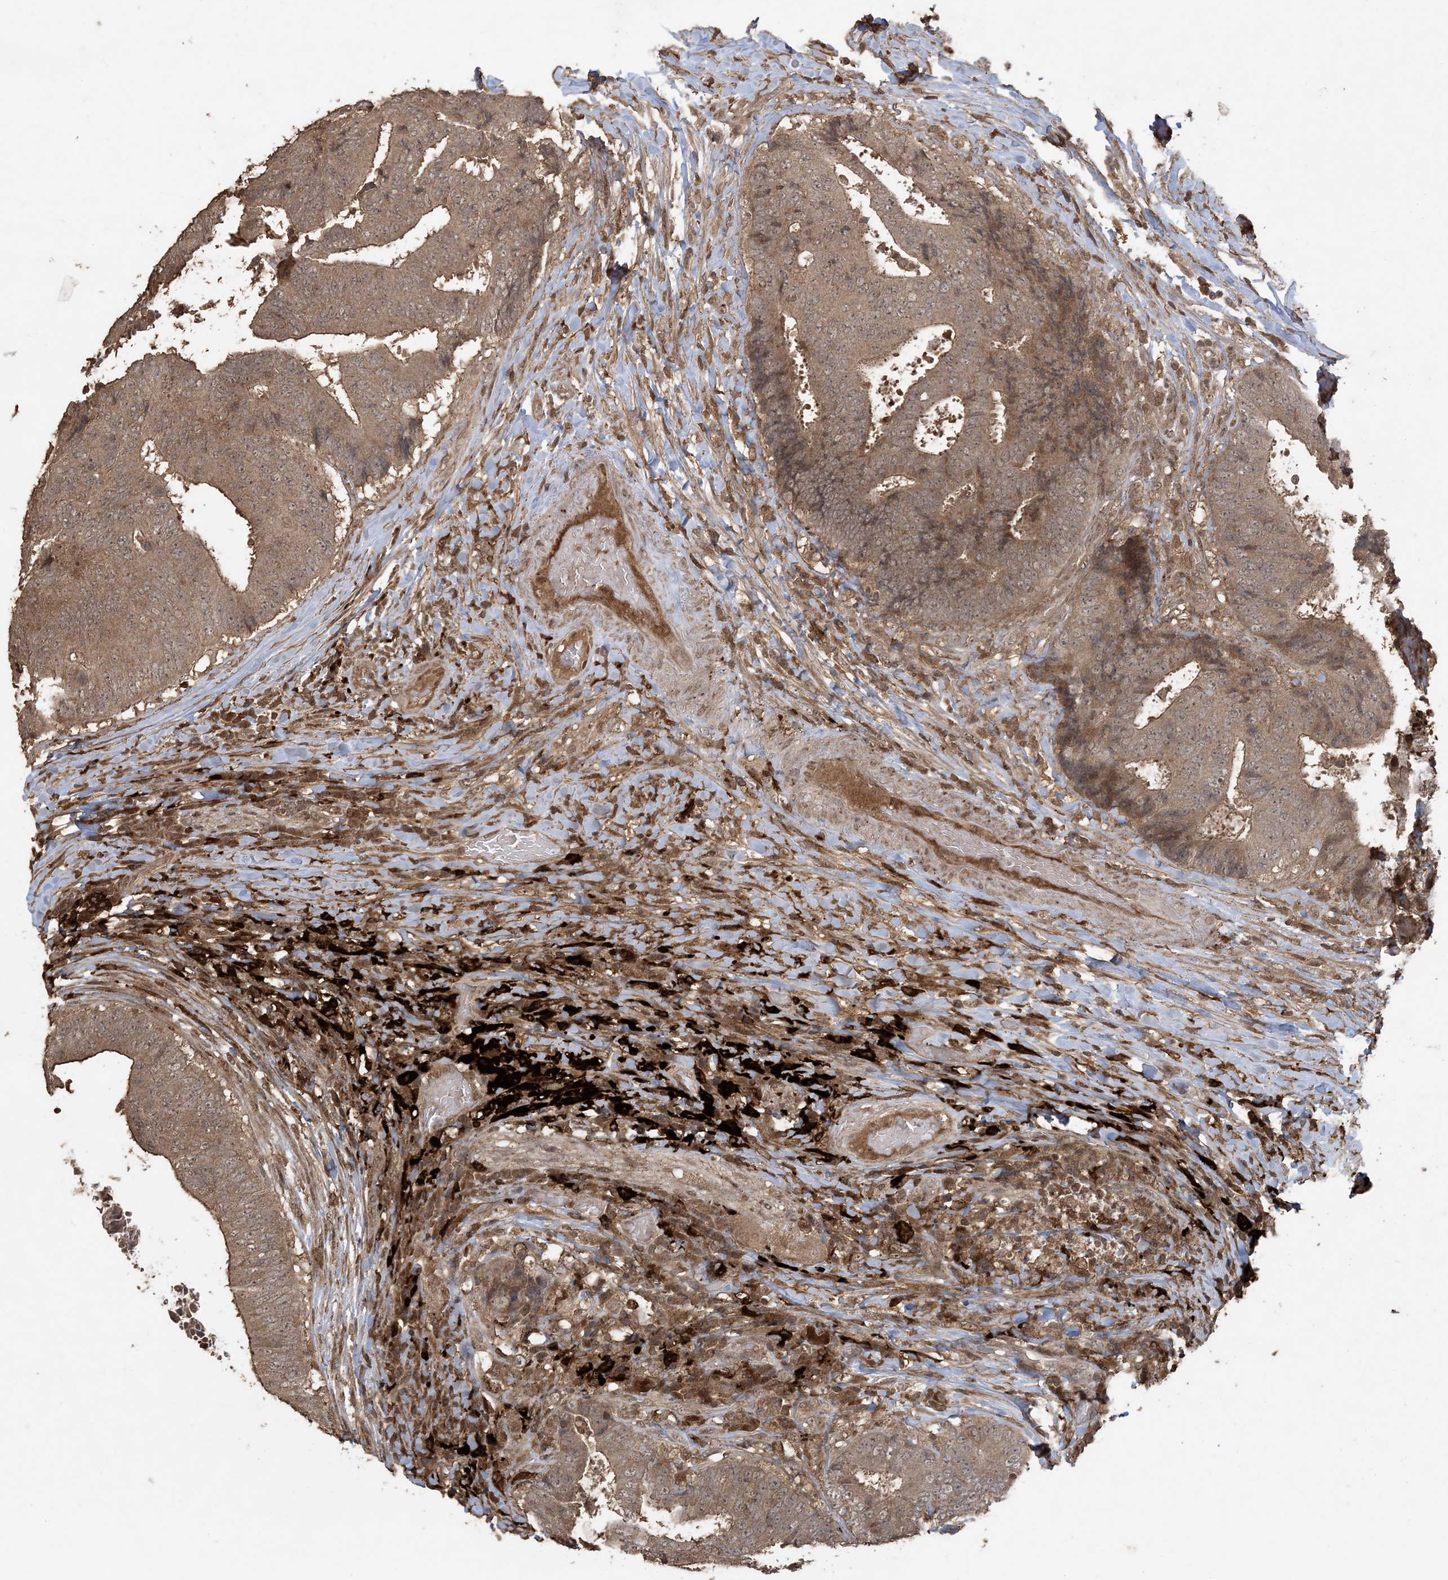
{"staining": {"intensity": "moderate", "quantity": ">75%", "location": "cytoplasmic/membranous"}, "tissue": "colorectal cancer", "cell_type": "Tumor cells", "image_type": "cancer", "snomed": [{"axis": "morphology", "description": "Adenocarcinoma, NOS"}, {"axis": "topography", "description": "Rectum"}], "caption": "This is a photomicrograph of immunohistochemistry staining of colorectal adenocarcinoma, which shows moderate positivity in the cytoplasmic/membranous of tumor cells.", "gene": "EFCAB8", "patient": {"sex": "male", "age": 72}}